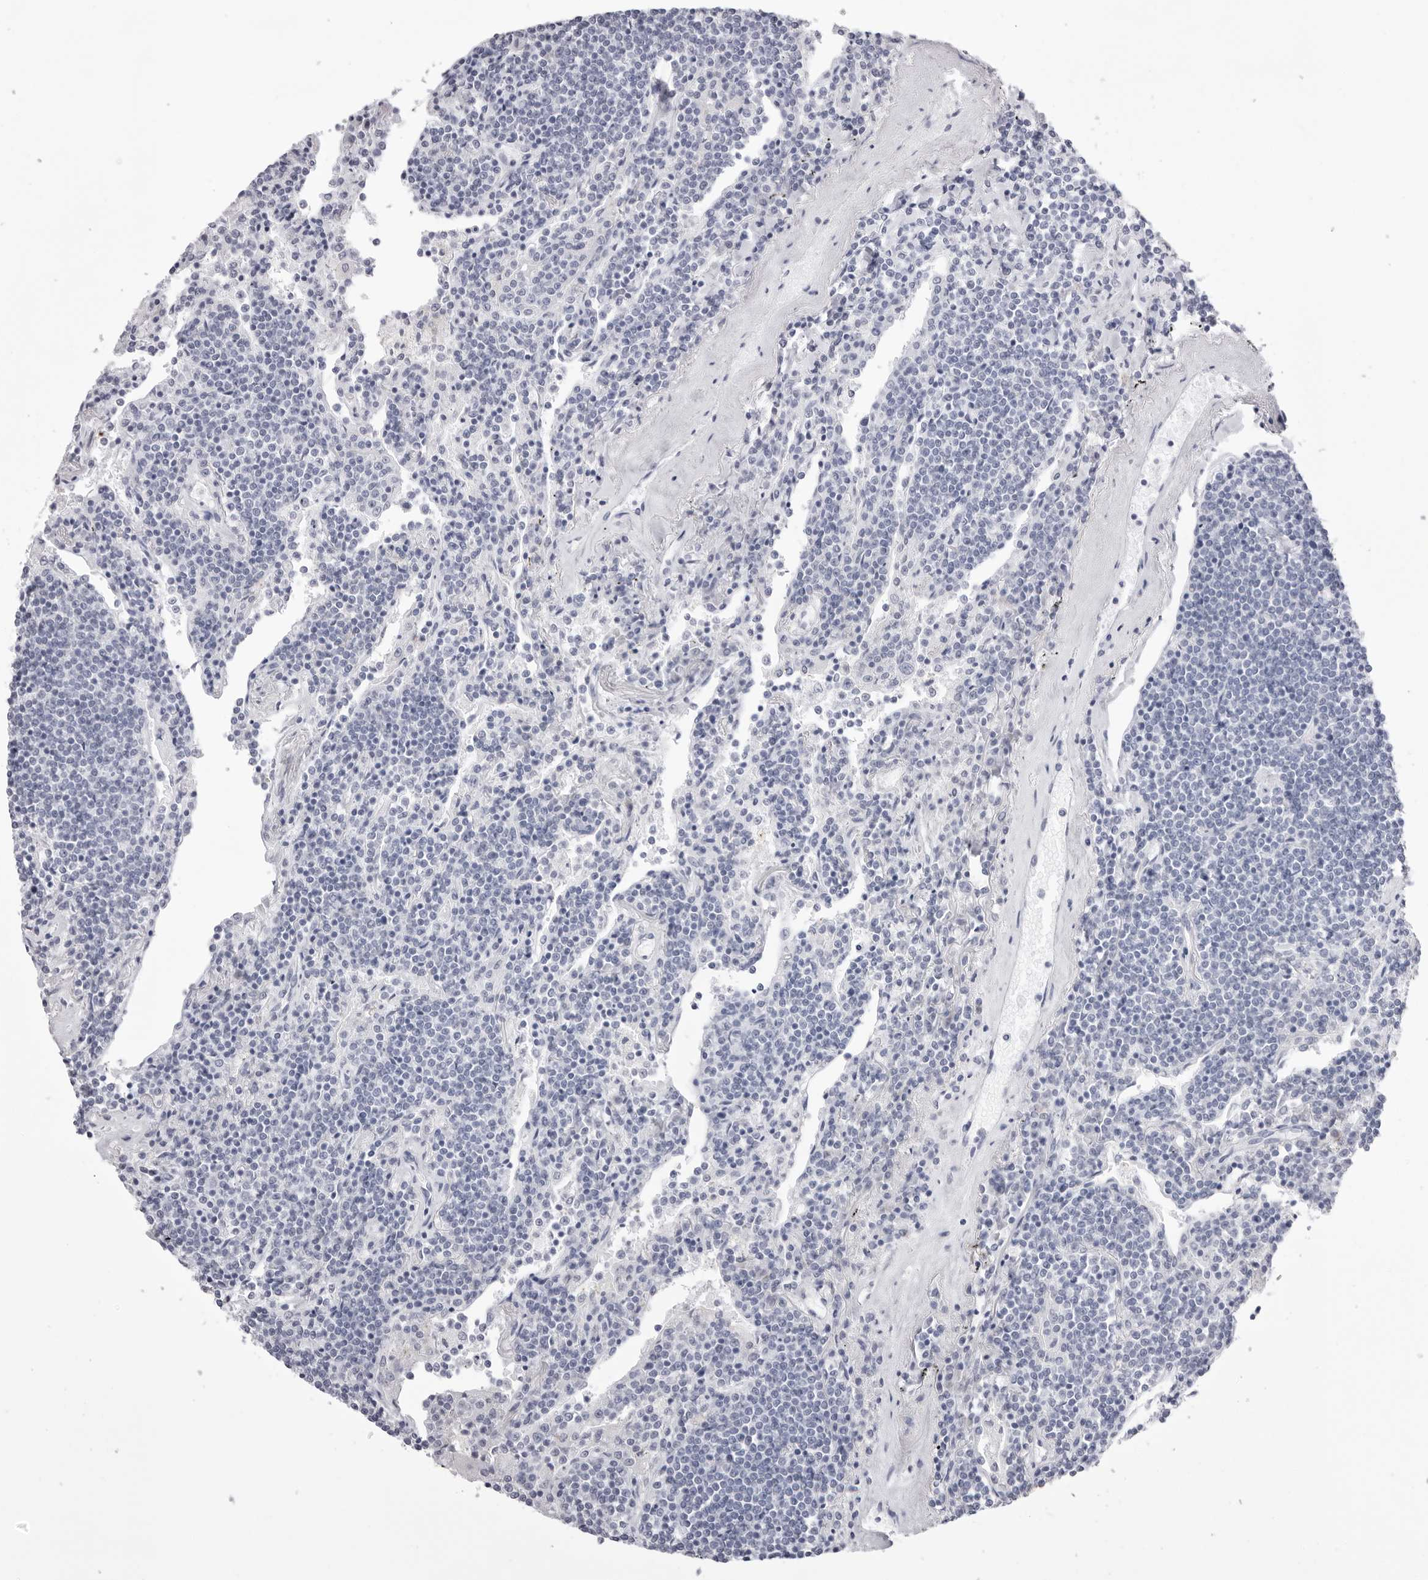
{"staining": {"intensity": "negative", "quantity": "none", "location": "none"}, "tissue": "lymphoma", "cell_type": "Tumor cells", "image_type": "cancer", "snomed": [{"axis": "morphology", "description": "Malignant lymphoma, non-Hodgkin's type, Low grade"}, {"axis": "topography", "description": "Lung"}], "caption": "Malignant lymphoma, non-Hodgkin's type (low-grade) was stained to show a protein in brown. There is no significant positivity in tumor cells.", "gene": "SMIM2", "patient": {"sex": "female", "age": 71}}